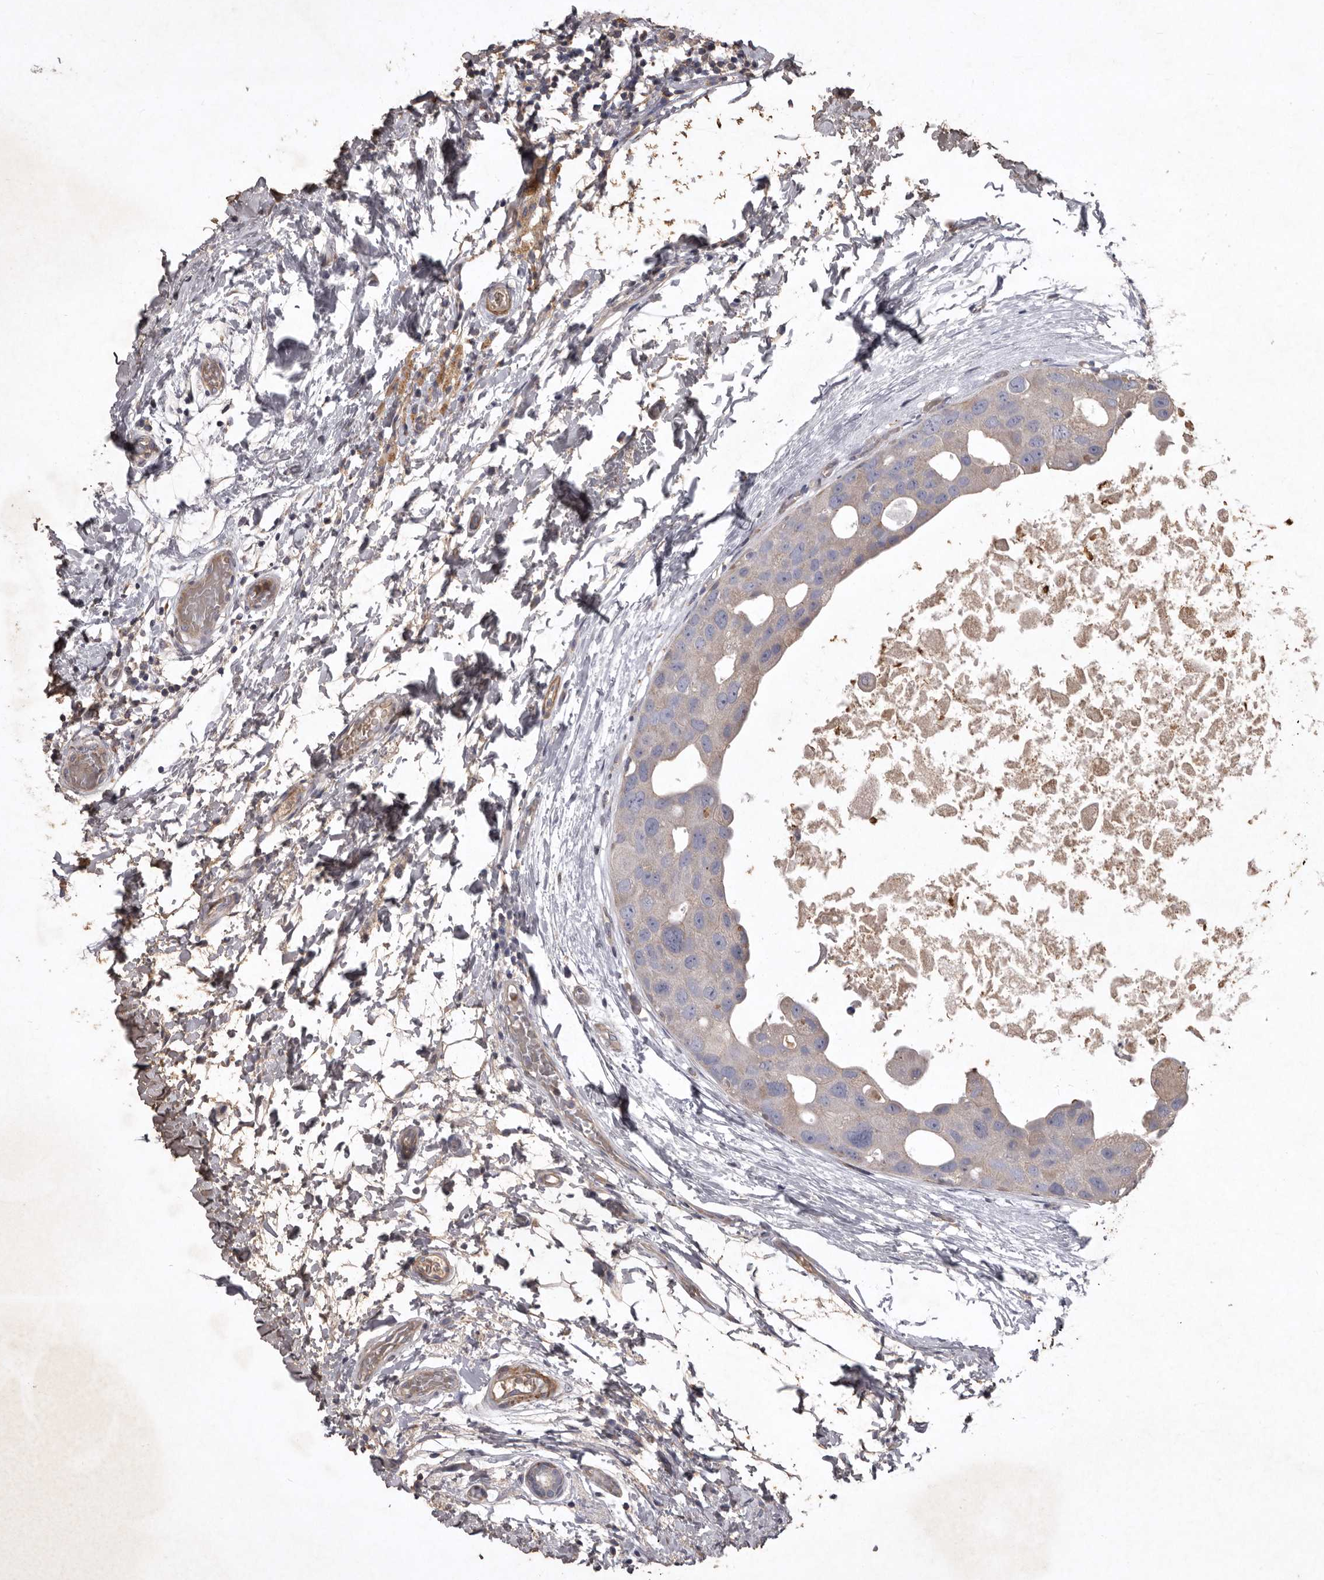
{"staining": {"intensity": "negative", "quantity": "none", "location": "none"}, "tissue": "breast cancer", "cell_type": "Tumor cells", "image_type": "cancer", "snomed": [{"axis": "morphology", "description": "Duct carcinoma"}, {"axis": "topography", "description": "Breast"}], "caption": "Immunohistochemistry photomicrograph of human intraductal carcinoma (breast) stained for a protein (brown), which reveals no expression in tumor cells.", "gene": "NKAIN4", "patient": {"sex": "female", "age": 62}}